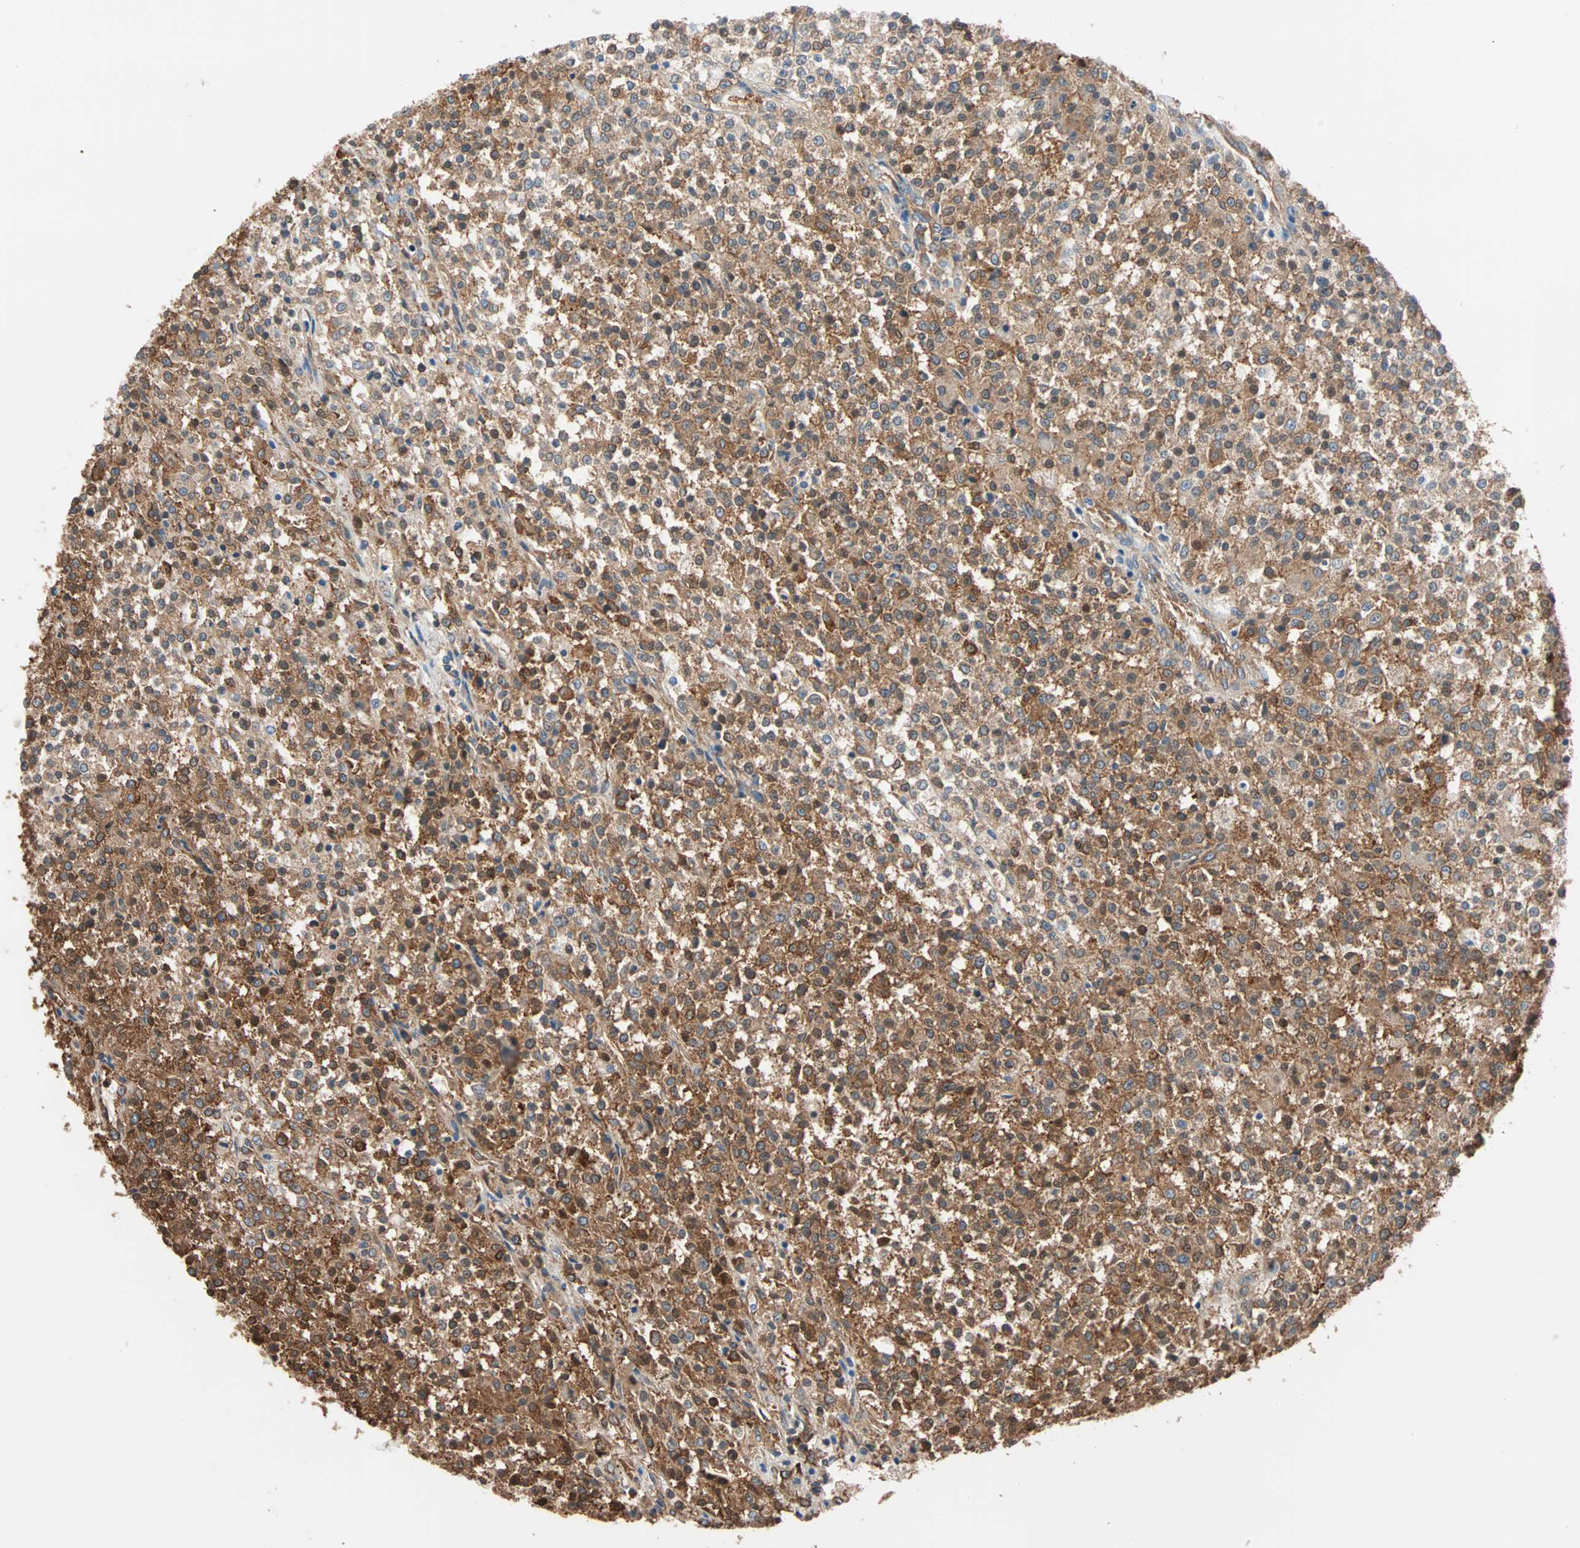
{"staining": {"intensity": "strong", "quantity": ">75%", "location": "cytoplasmic/membranous"}, "tissue": "testis cancer", "cell_type": "Tumor cells", "image_type": "cancer", "snomed": [{"axis": "morphology", "description": "Seminoma, NOS"}, {"axis": "topography", "description": "Testis"}], "caption": "An IHC micrograph of neoplastic tissue is shown. Protein staining in brown shows strong cytoplasmic/membranous positivity in testis seminoma within tumor cells.", "gene": "EEF2", "patient": {"sex": "male", "age": 59}}